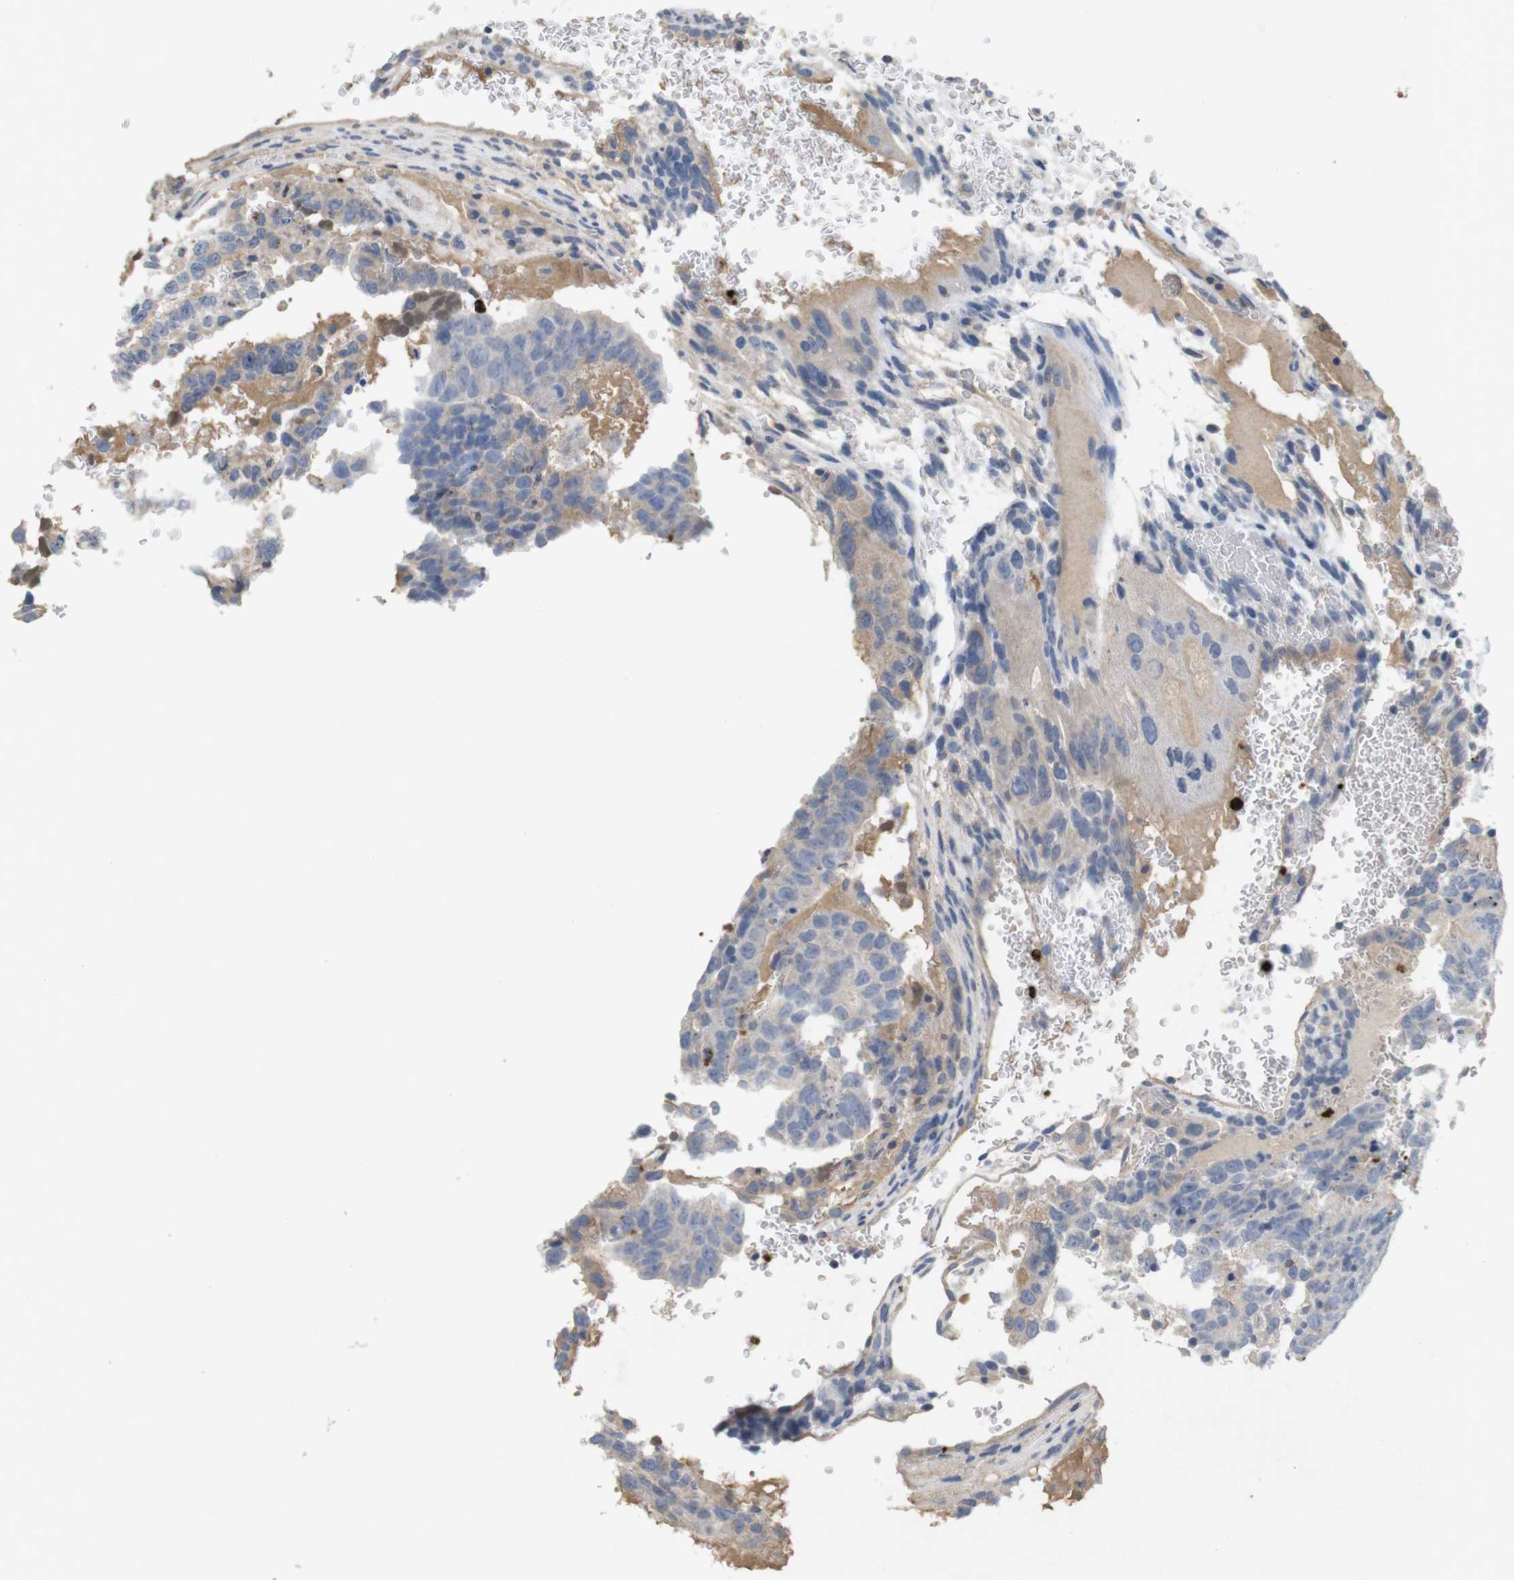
{"staining": {"intensity": "negative", "quantity": "none", "location": "none"}, "tissue": "testis cancer", "cell_type": "Tumor cells", "image_type": "cancer", "snomed": [{"axis": "morphology", "description": "Seminoma, NOS"}, {"axis": "morphology", "description": "Carcinoma, Embryonal, NOS"}, {"axis": "topography", "description": "Testis"}], "caption": "This image is of testis cancer (embryonal carcinoma) stained with immunohistochemistry to label a protein in brown with the nuclei are counter-stained blue. There is no staining in tumor cells. (Stains: DAB (3,3'-diaminobenzidine) immunohistochemistry with hematoxylin counter stain, Microscopy: brightfield microscopy at high magnification).", "gene": "TSPAN14", "patient": {"sex": "male", "age": 52}}